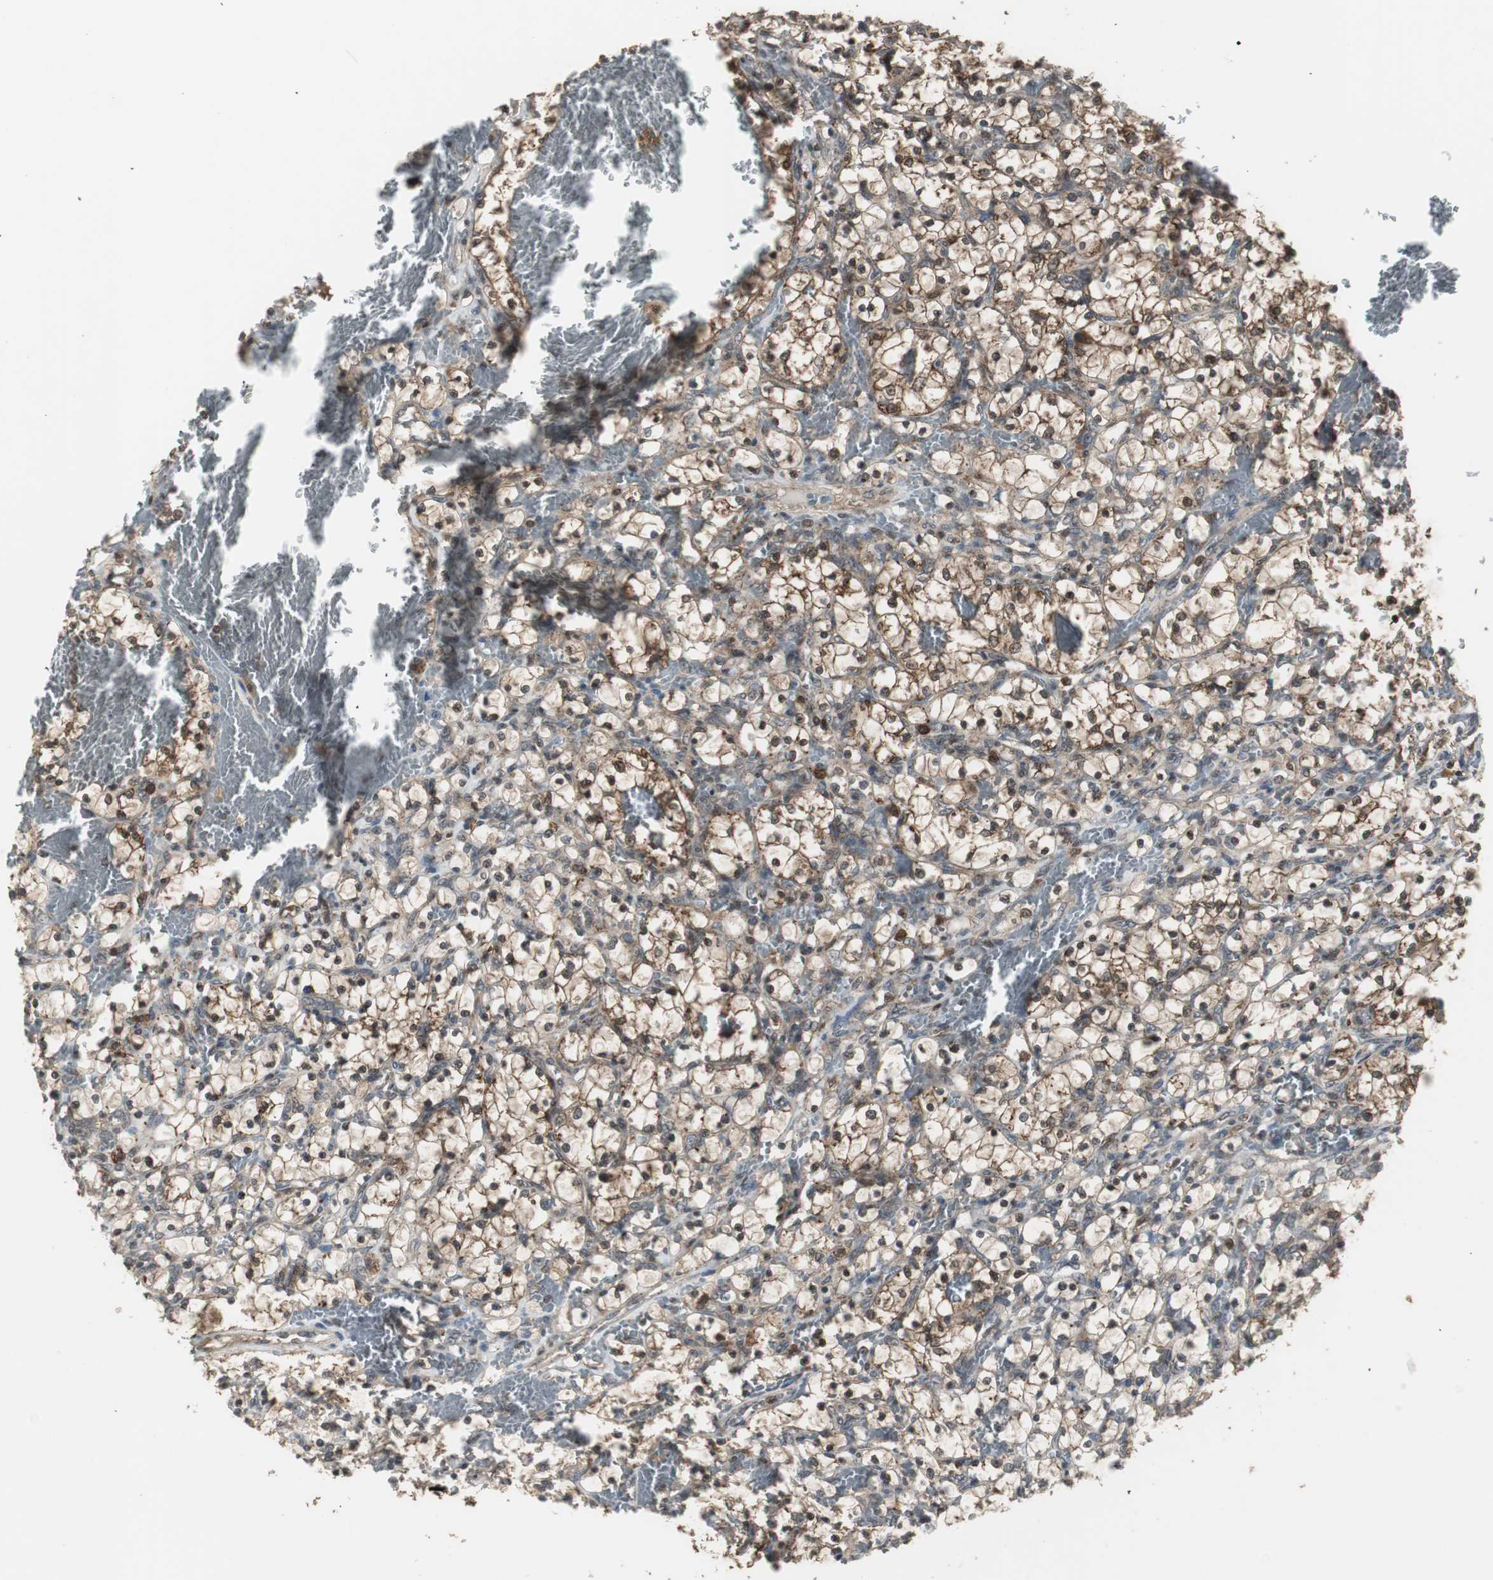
{"staining": {"intensity": "strong", "quantity": ">75%", "location": "cytoplasmic/membranous,nuclear"}, "tissue": "renal cancer", "cell_type": "Tumor cells", "image_type": "cancer", "snomed": [{"axis": "morphology", "description": "Adenocarcinoma, NOS"}, {"axis": "topography", "description": "Kidney"}], "caption": "Strong cytoplasmic/membranous and nuclear expression for a protein is seen in about >75% of tumor cells of adenocarcinoma (renal) using immunohistochemistry.", "gene": "PLIN3", "patient": {"sex": "female", "age": 69}}